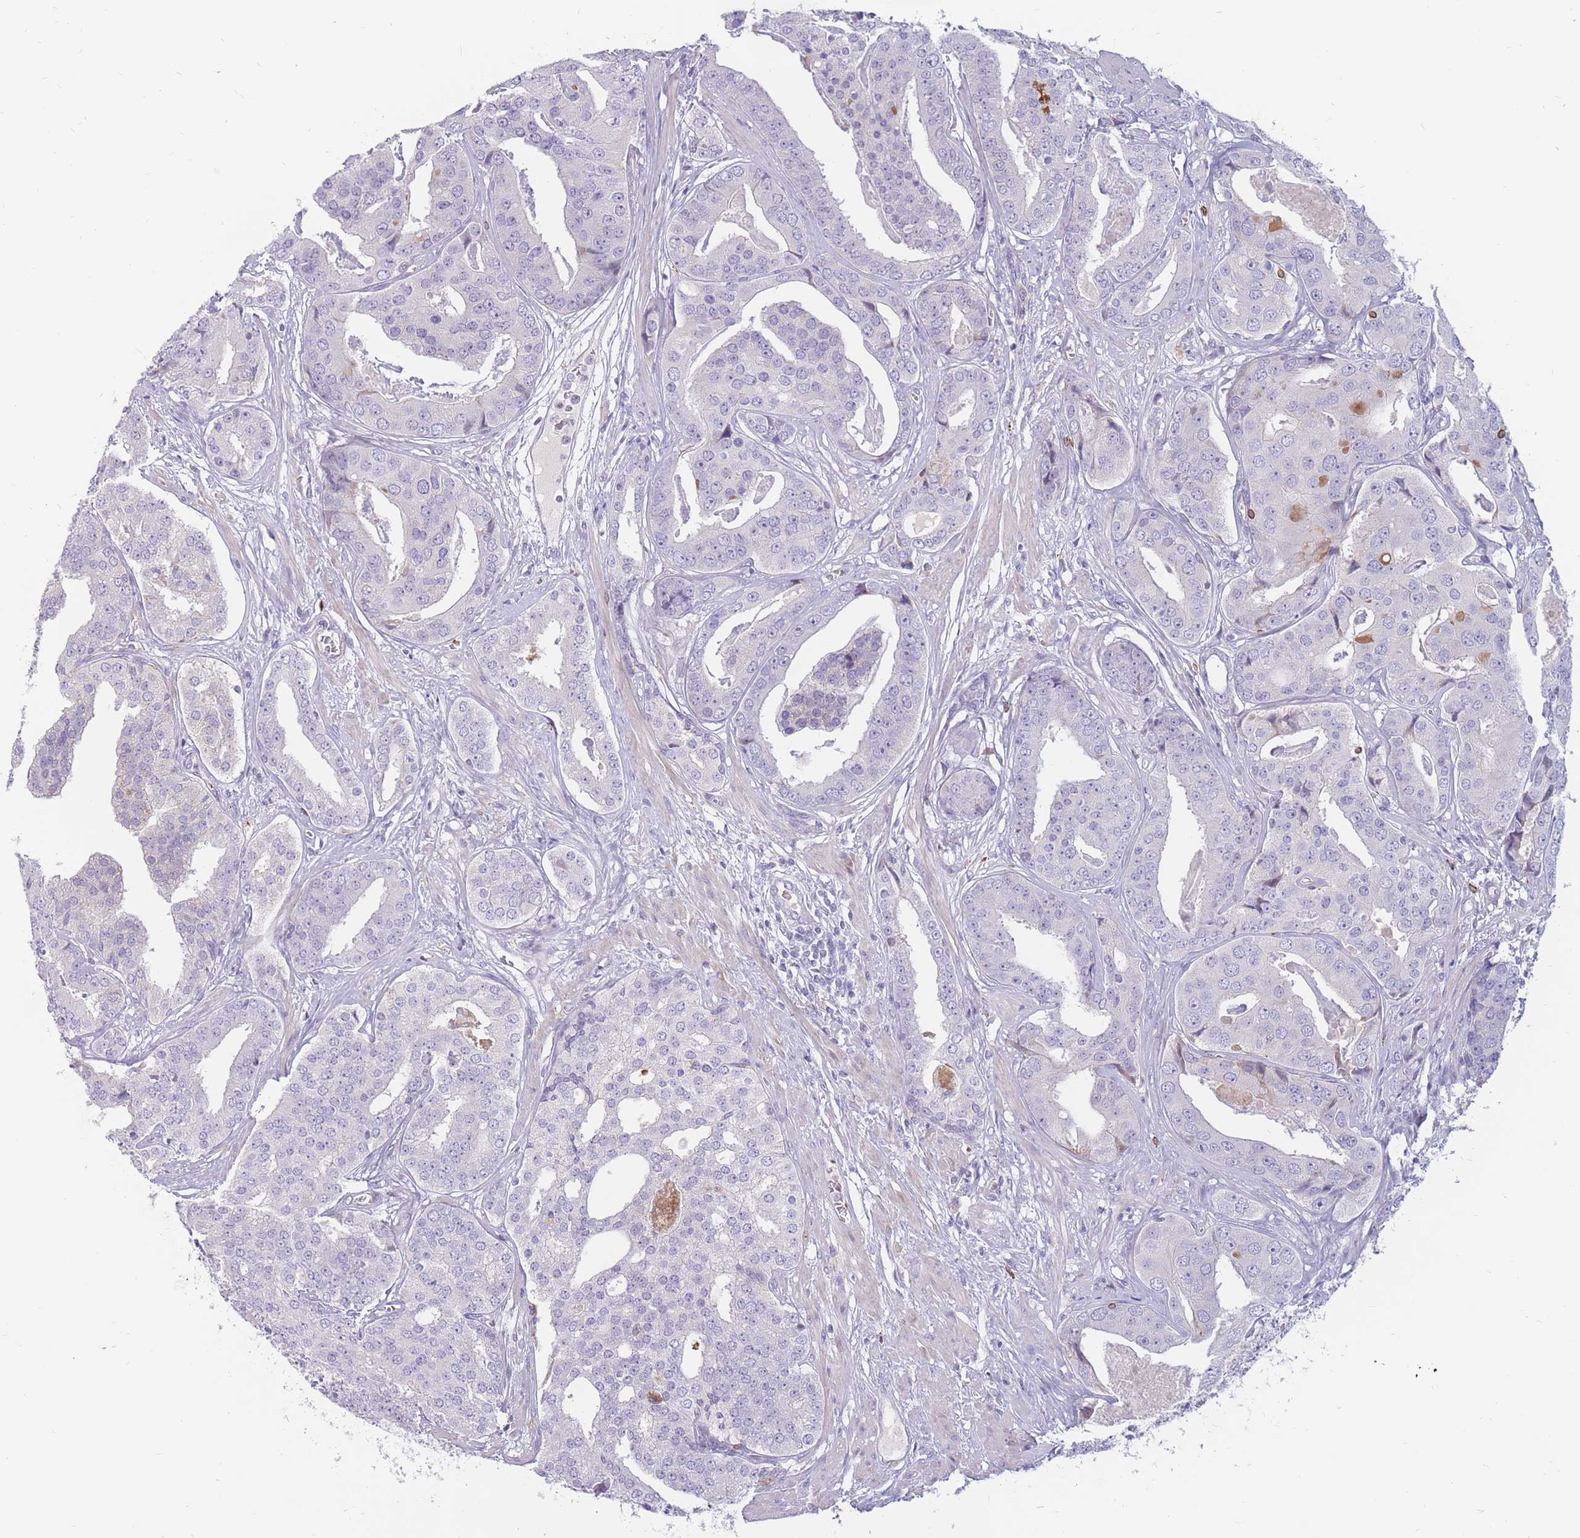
{"staining": {"intensity": "negative", "quantity": "none", "location": "none"}, "tissue": "prostate cancer", "cell_type": "Tumor cells", "image_type": "cancer", "snomed": [{"axis": "morphology", "description": "Adenocarcinoma, High grade"}, {"axis": "topography", "description": "Prostate"}], "caption": "IHC of human high-grade adenocarcinoma (prostate) reveals no expression in tumor cells.", "gene": "PTGDR", "patient": {"sex": "male", "age": 71}}